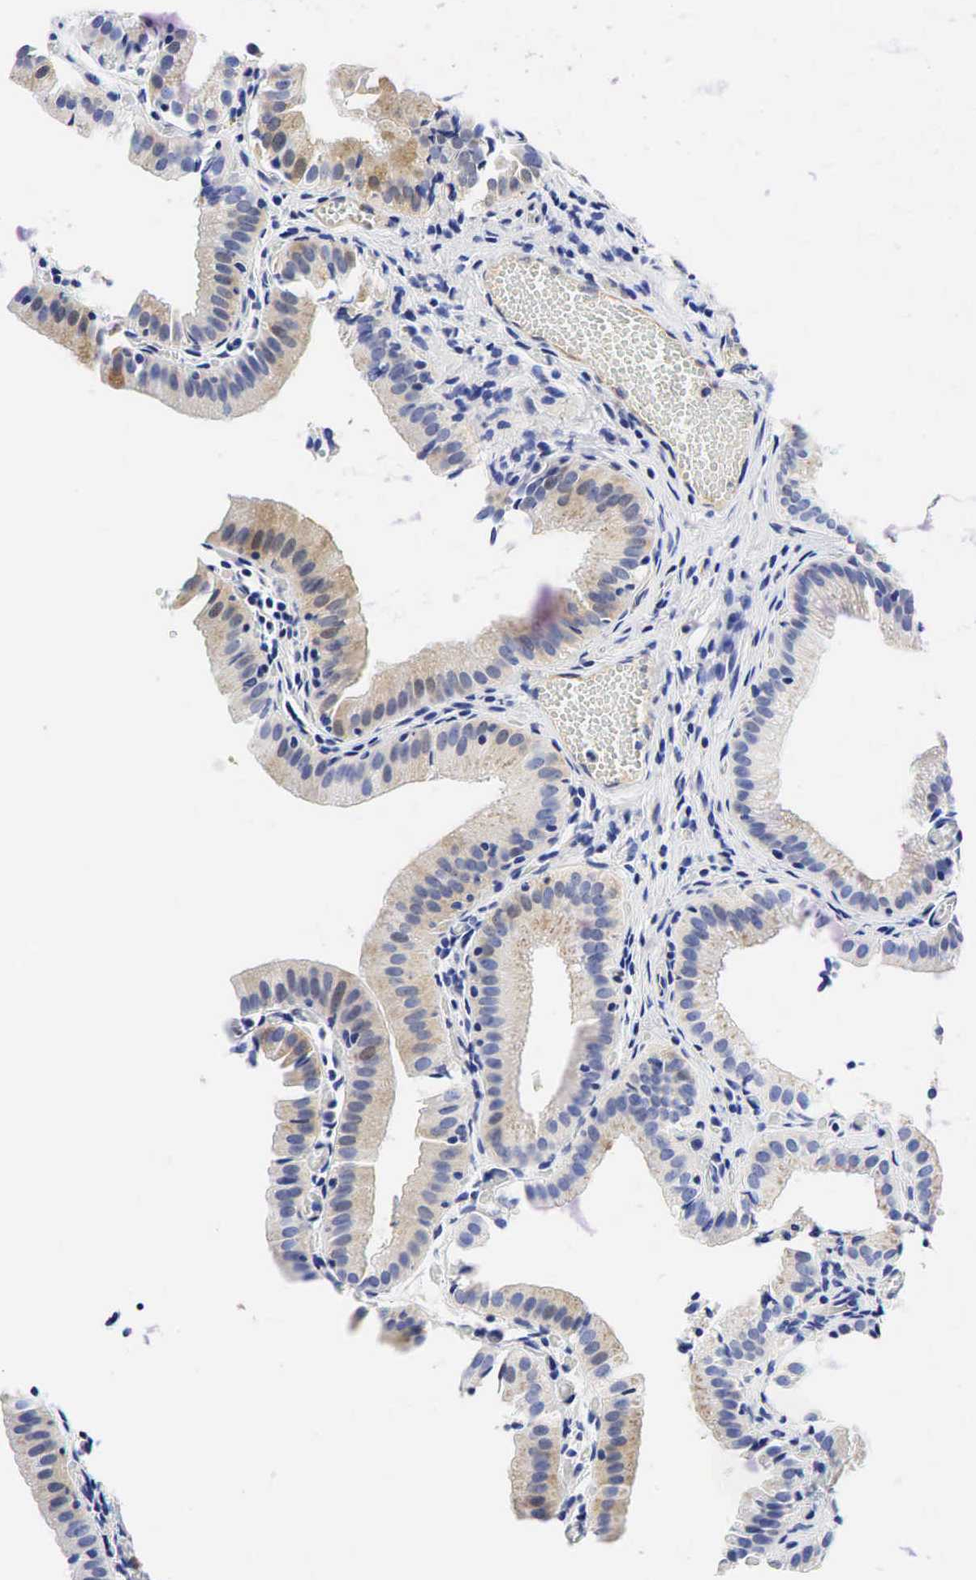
{"staining": {"intensity": "weak", "quantity": "25%-75%", "location": "cytoplasmic/membranous"}, "tissue": "gallbladder", "cell_type": "Glandular cells", "image_type": "normal", "snomed": [{"axis": "morphology", "description": "Normal tissue, NOS"}, {"axis": "topography", "description": "Gallbladder"}], "caption": "An IHC histopathology image of unremarkable tissue is shown. Protein staining in brown highlights weak cytoplasmic/membranous positivity in gallbladder within glandular cells. (DAB = brown stain, brightfield microscopy at high magnification).", "gene": "TNFRSF8", "patient": {"sex": "female", "age": 44}}